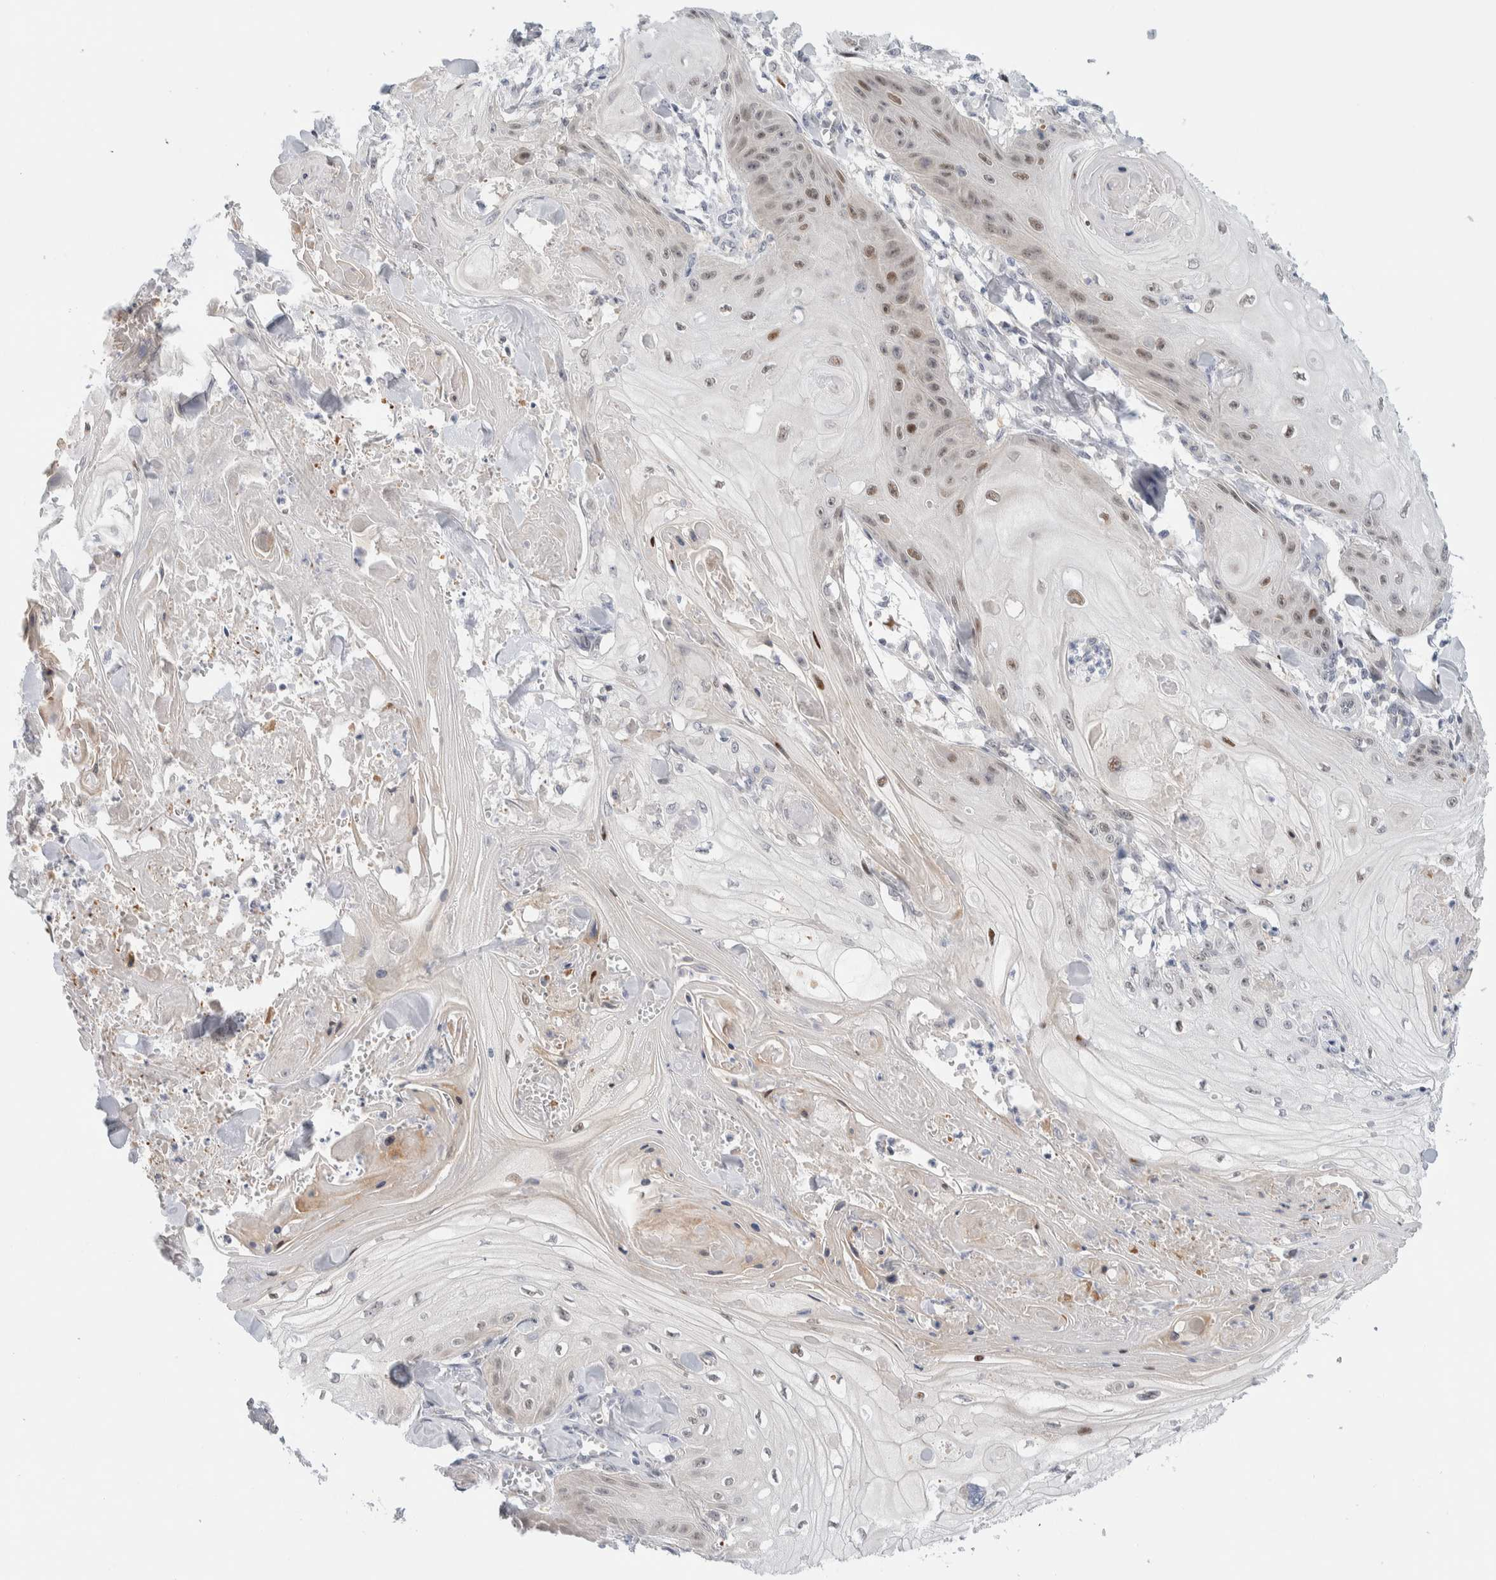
{"staining": {"intensity": "weak", "quantity": "<25%", "location": "nuclear"}, "tissue": "skin cancer", "cell_type": "Tumor cells", "image_type": "cancer", "snomed": [{"axis": "morphology", "description": "Squamous cell carcinoma, NOS"}, {"axis": "topography", "description": "Skin"}], "caption": "Squamous cell carcinoma (skin) stained for a protein using immunohistochemistry (IHC) reveals no expression tumor cells.", "gene": "NCR3LG1", "patient": {"sex": "male", "age": 74}}